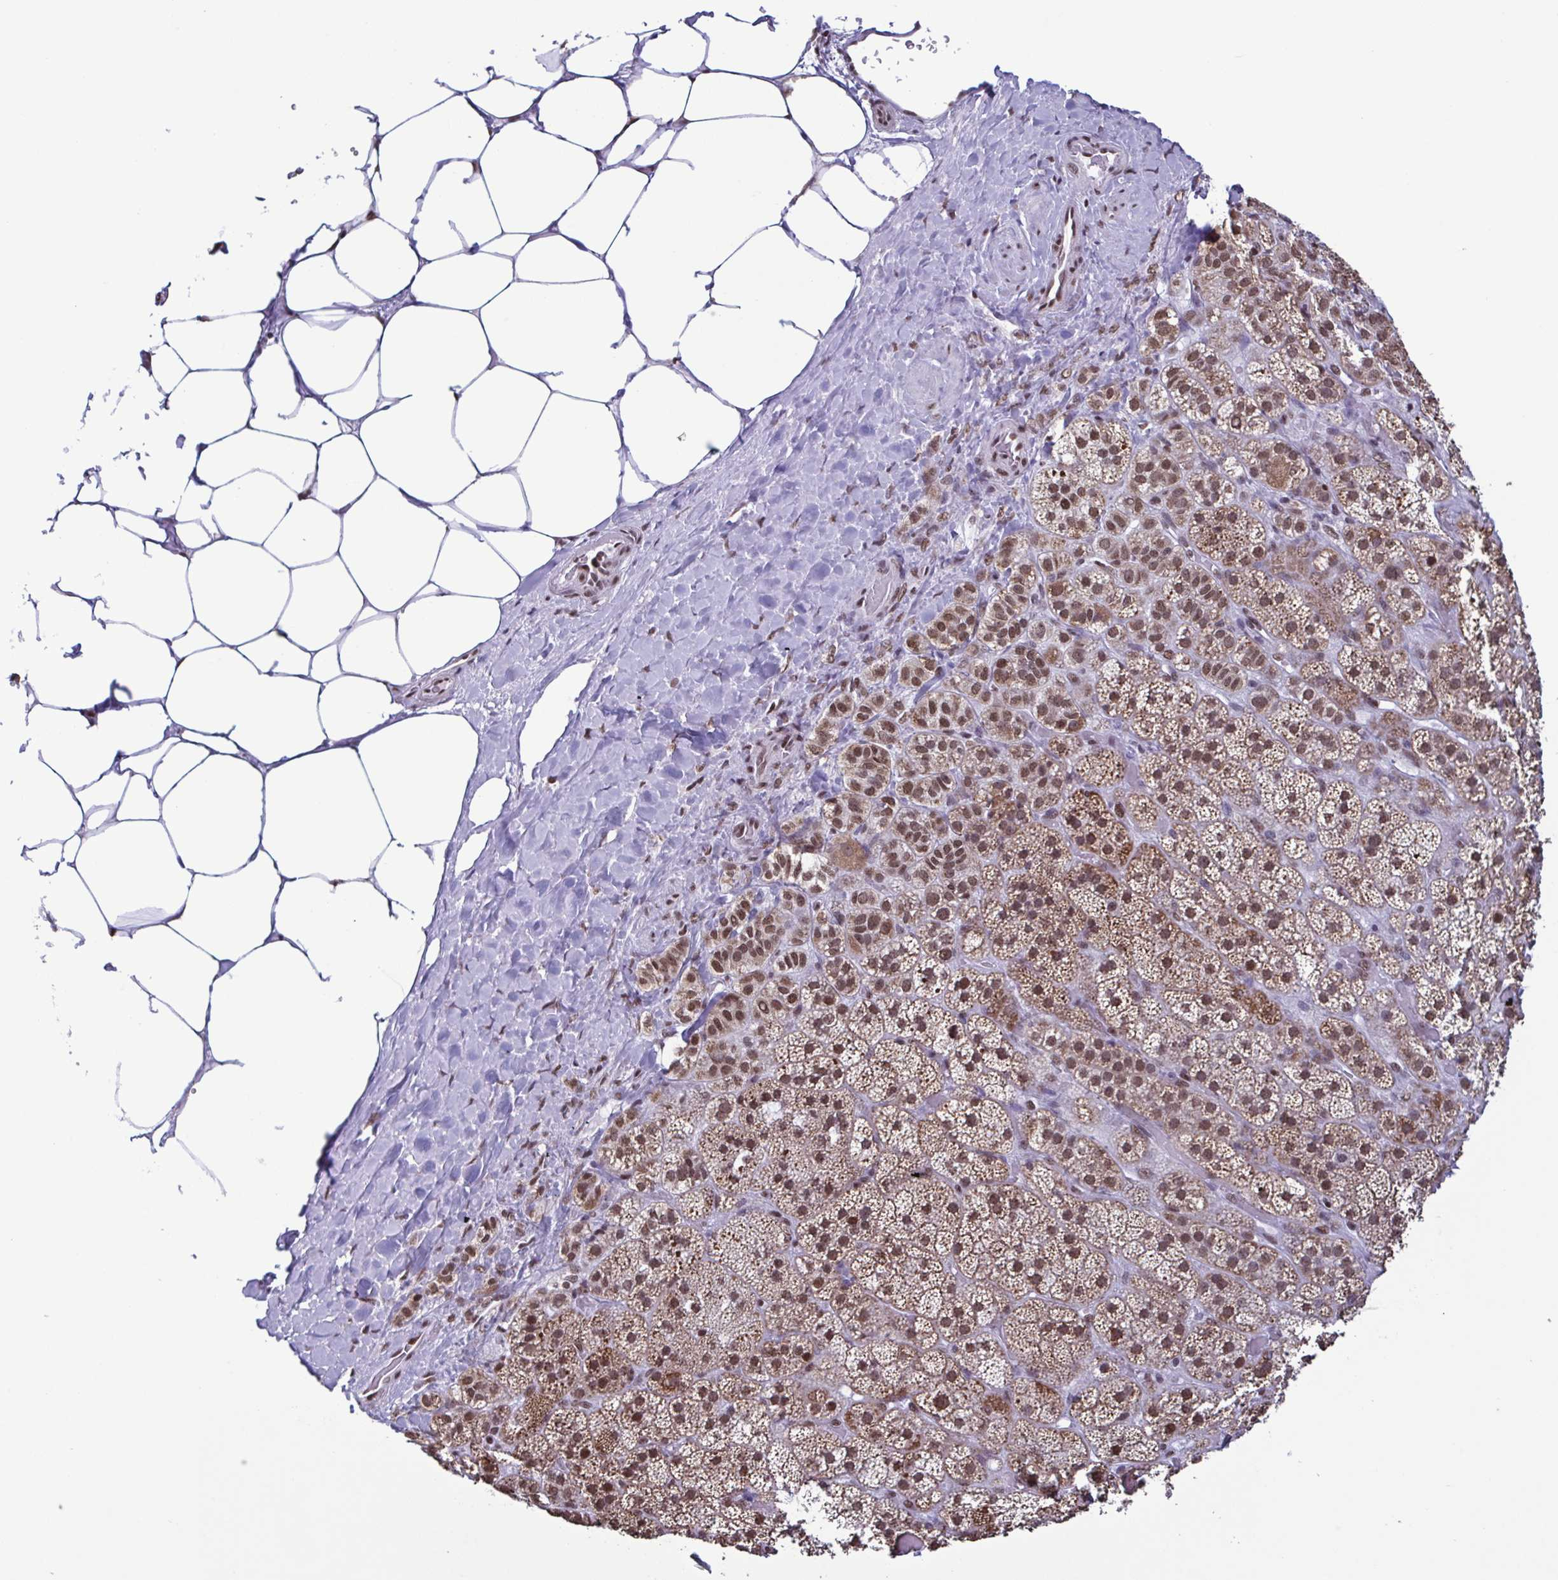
{"staining": {"intensity": "moderate", "quantity": ">75%", "location": "cytoplasmic/membranous,nuclear"}, "tissue": "adrenal gland", "cell_type": "Glandular cells", "image_type": "normal", "snomed": [{"axis": "morphology", "description": "Normal tissue, NOS"}, {"axis": "topography", "description": "Adrenal gland"}], "caption": "Immunohistochemistry (IHC) photomicrograph of normal adrenal gland stained for a protein (brown), which reveals medium levels of moderate cytoplasmic/membranous,nuclear positivity in approximately >75% of glandular cells.", "gene": "TIMM21", "patient": {"sex": "male", "age": 57}}